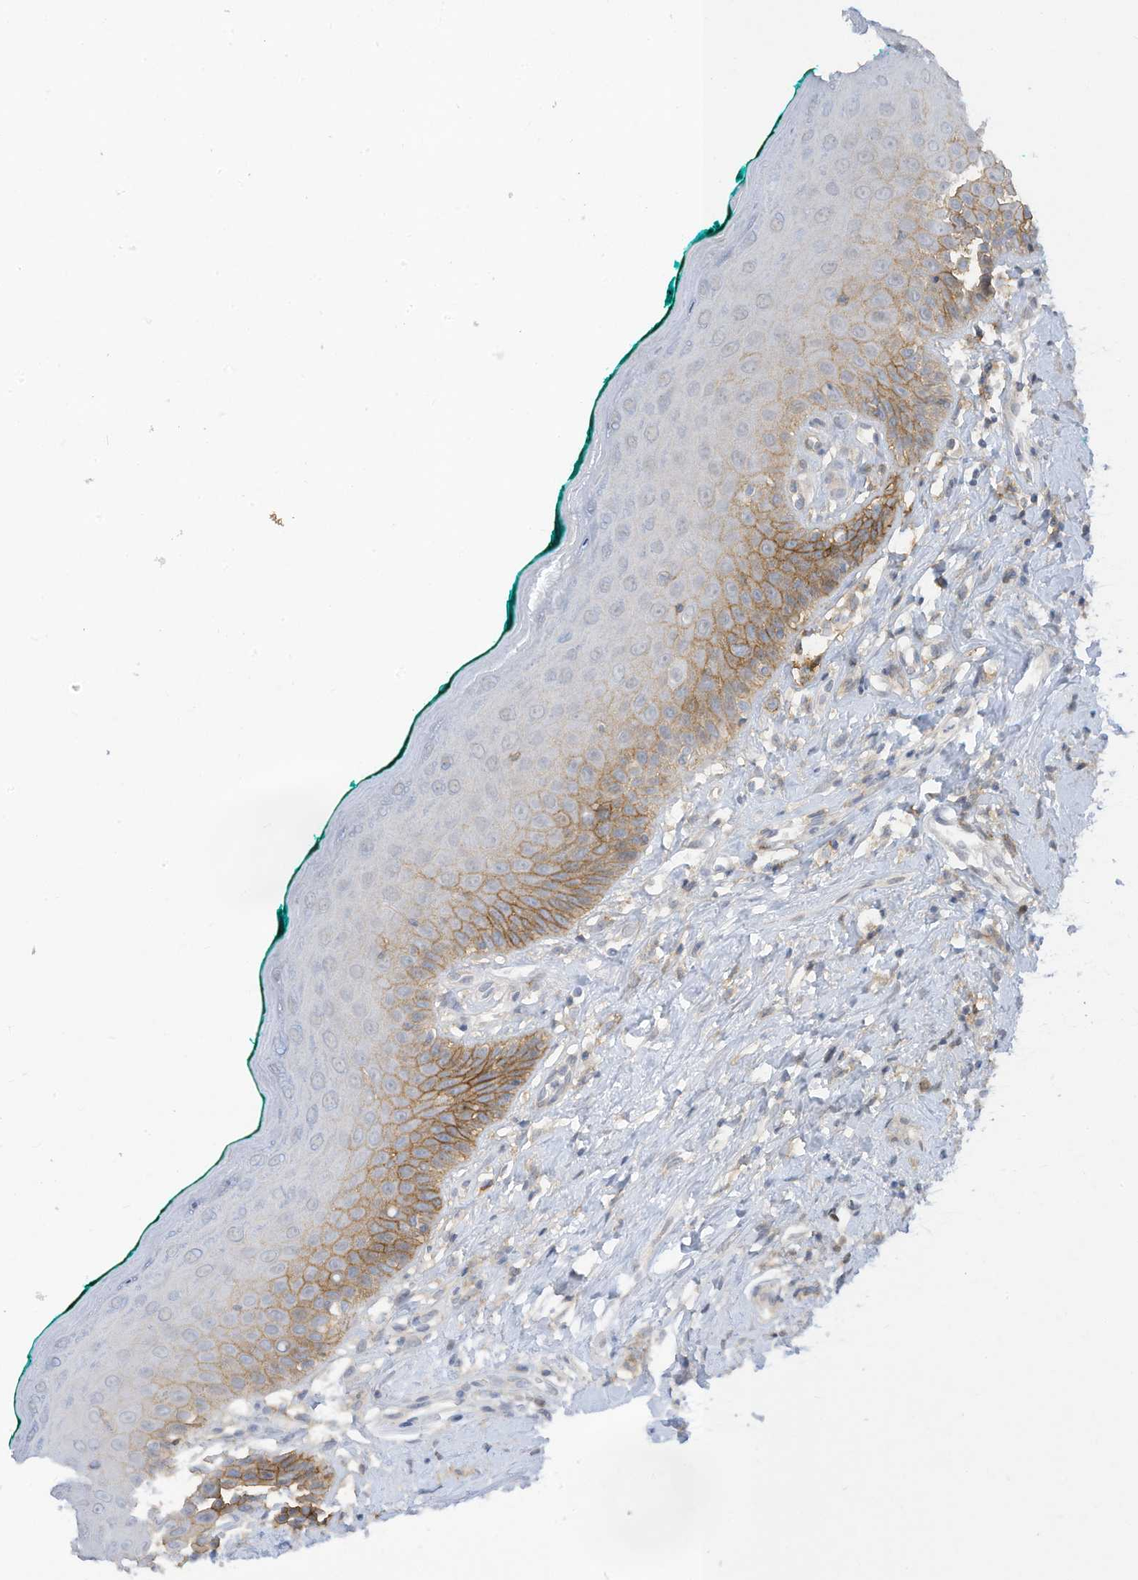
{"staining": {"intensity": "moderate", "quantity": "25%-75%", "location": "cytoplasmic/membranous"}, "tissue": "oral mucosa", "cell_type": "Squamous epithelial cells", "image_type": "normal", "snomed": [{"axis": "morphology", "description": "Normal tissue, NOS"}, {"axis": "topography", "description": "Oral tissue"}], "caption": "Immunohistochemical staining of benign human oral mucosa displays medium levels of moderate cytoplasmic/membranous staining in about 25%-75% of squamous epithelial cells.", "gene": "SLC1A5", "patient": {"sex": "female", "age": 70}}